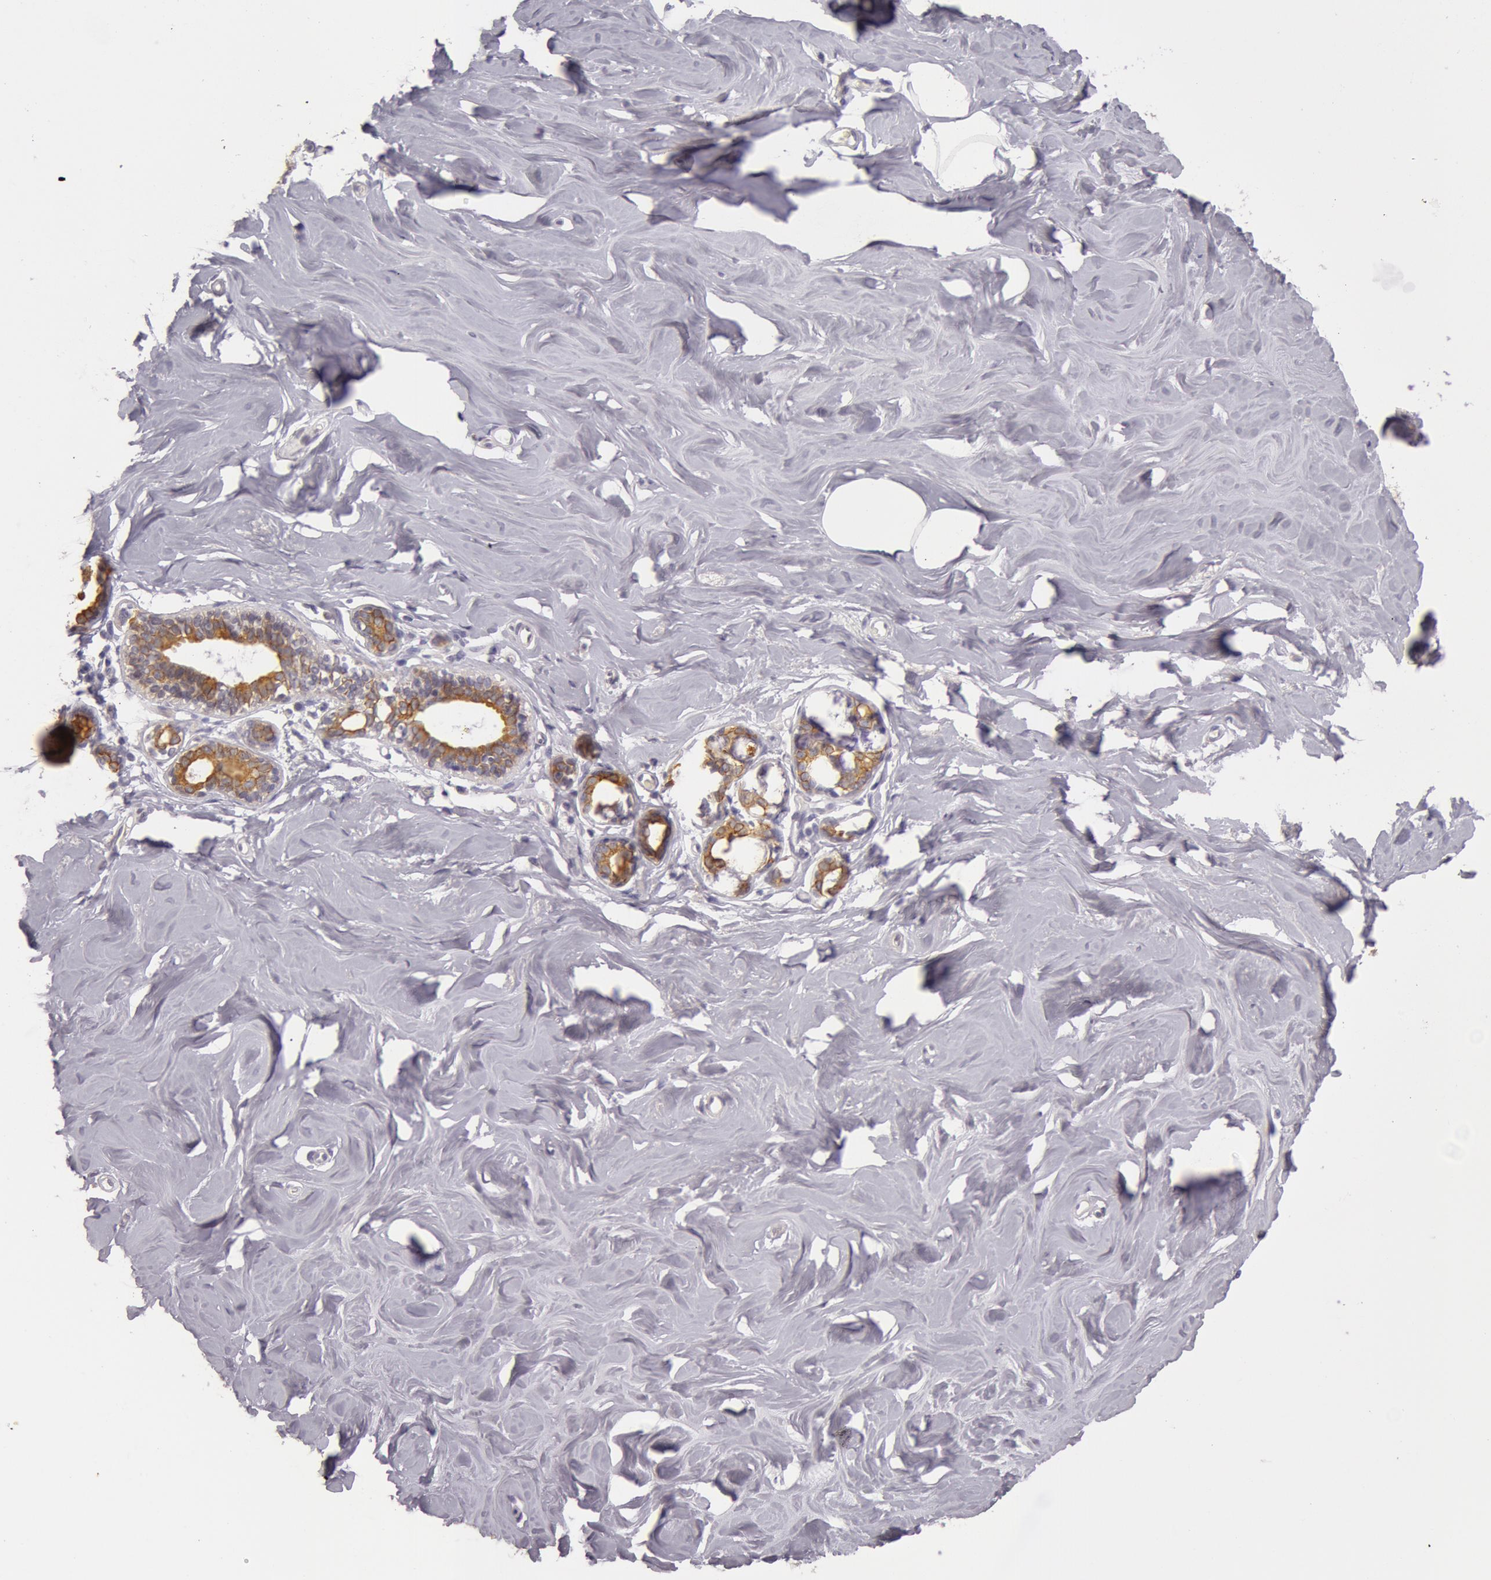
{"staining": {"intensity": "negative", "quantity": "none", "location": "none"}, "tissue": "breast", "cell_type": "Adipocytes", "image_type": "normal", "snomed": [{"axis": "morphology", "description": "Normal tissue, NOS"}, {"axis": "topography", "description": "Breast"}], "caption": "Breast stained for a protein using immunohistochemistry (IHC) demonstrates no positivity adipocytes.", "gene": "KRT18", "patient": {"sex": "female", "age": 54}}